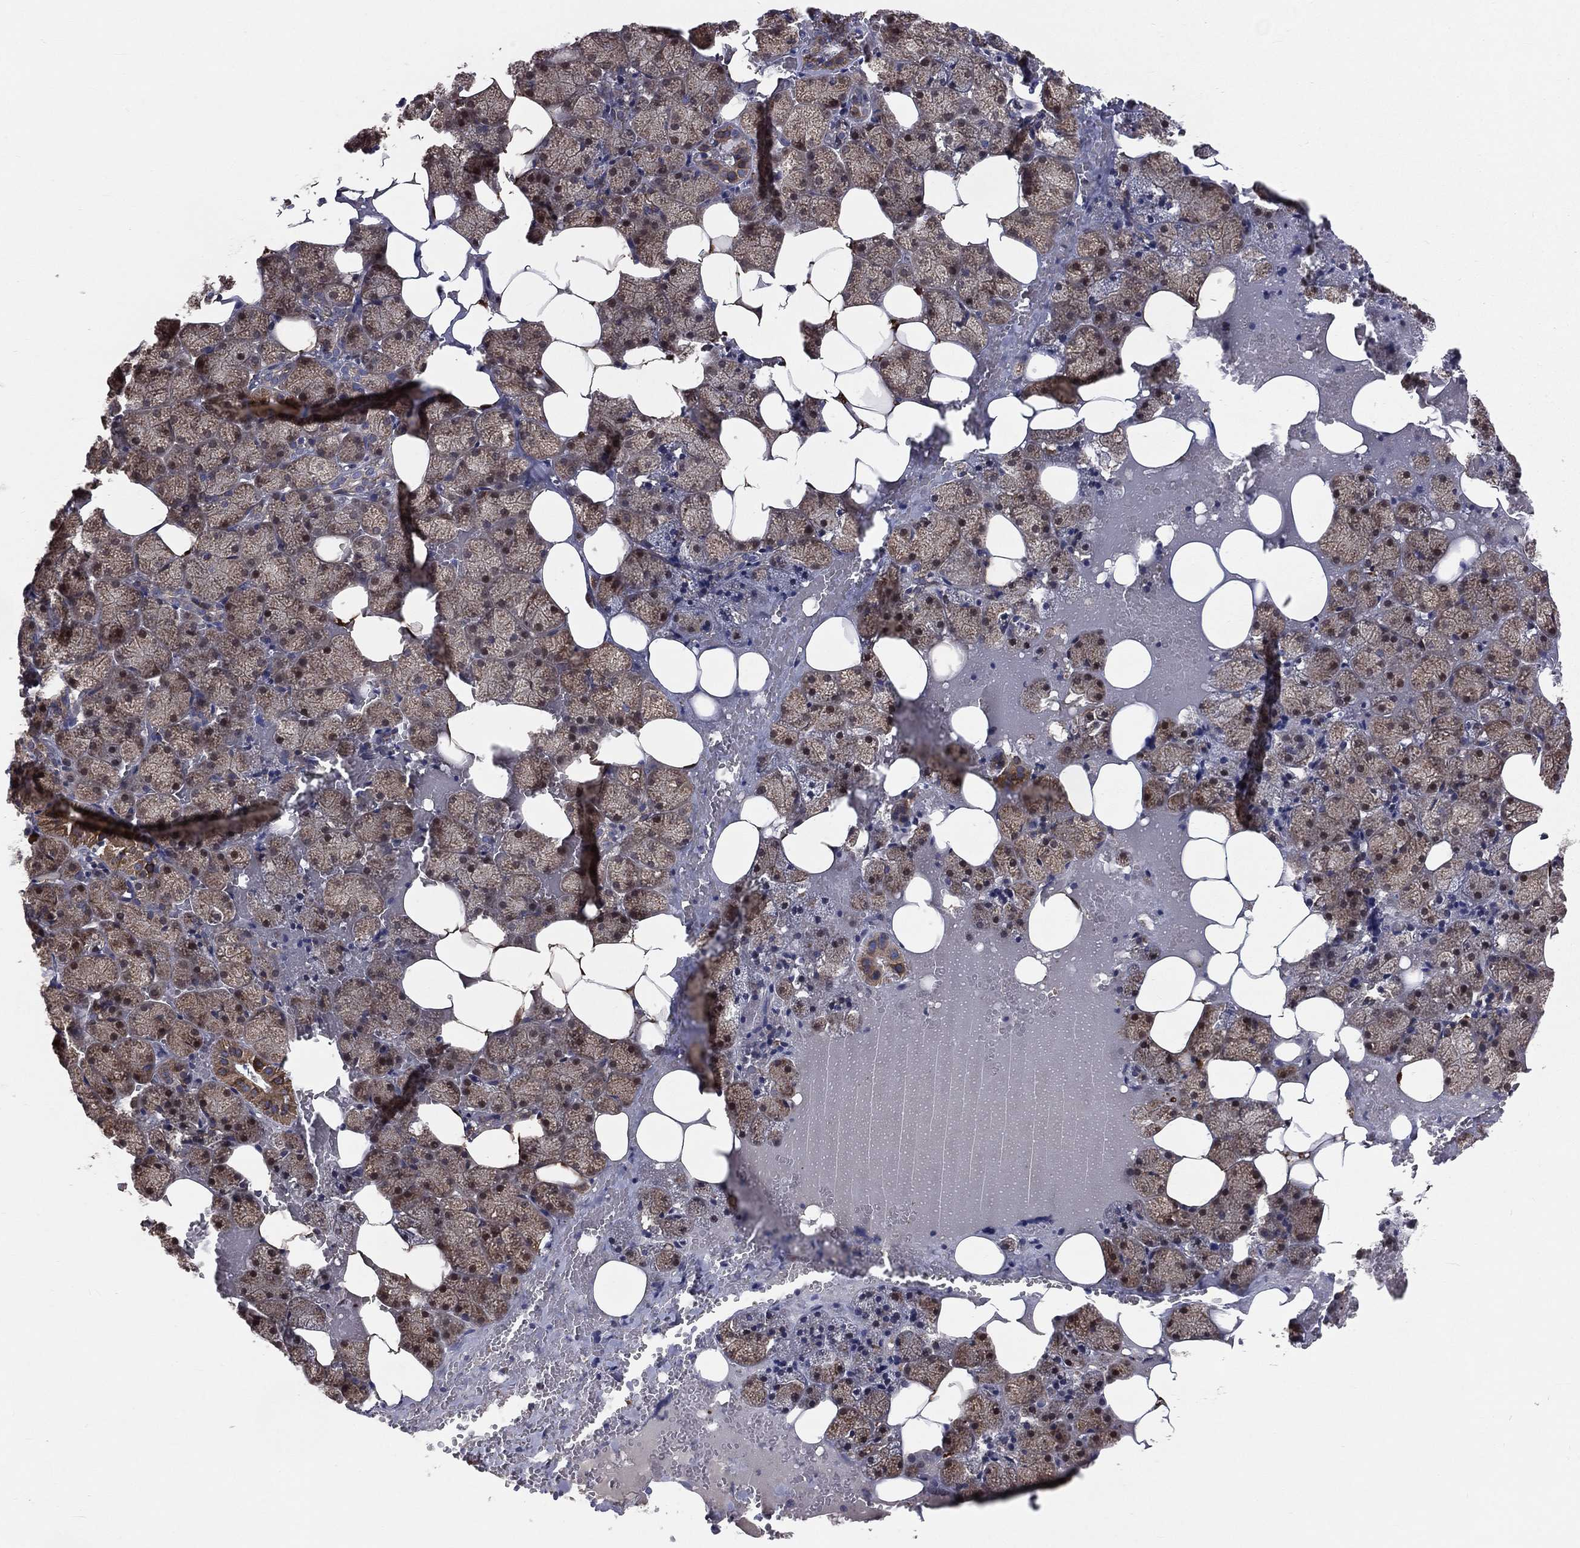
{"staining": {"intensity": "moderate", "quantity": ">75%", "location": "cytoplasmic/membranous"}, "tissue": "salivary gland", "cell_type": "Glandular cells", "image_type": "normal", "snomed": [{"axis": "morphology", "description": "Normal tissue, NOS"}, {"axis": "topography", "description": "Salivary gland"}], "caption": "Protein analysis of normal salivary gland reveals moderate cytoplasmic/membranous expression in approximately >75% of glandular cells.", "gene": "GPD1", "patient": {"sex": "male", "age": 38}}